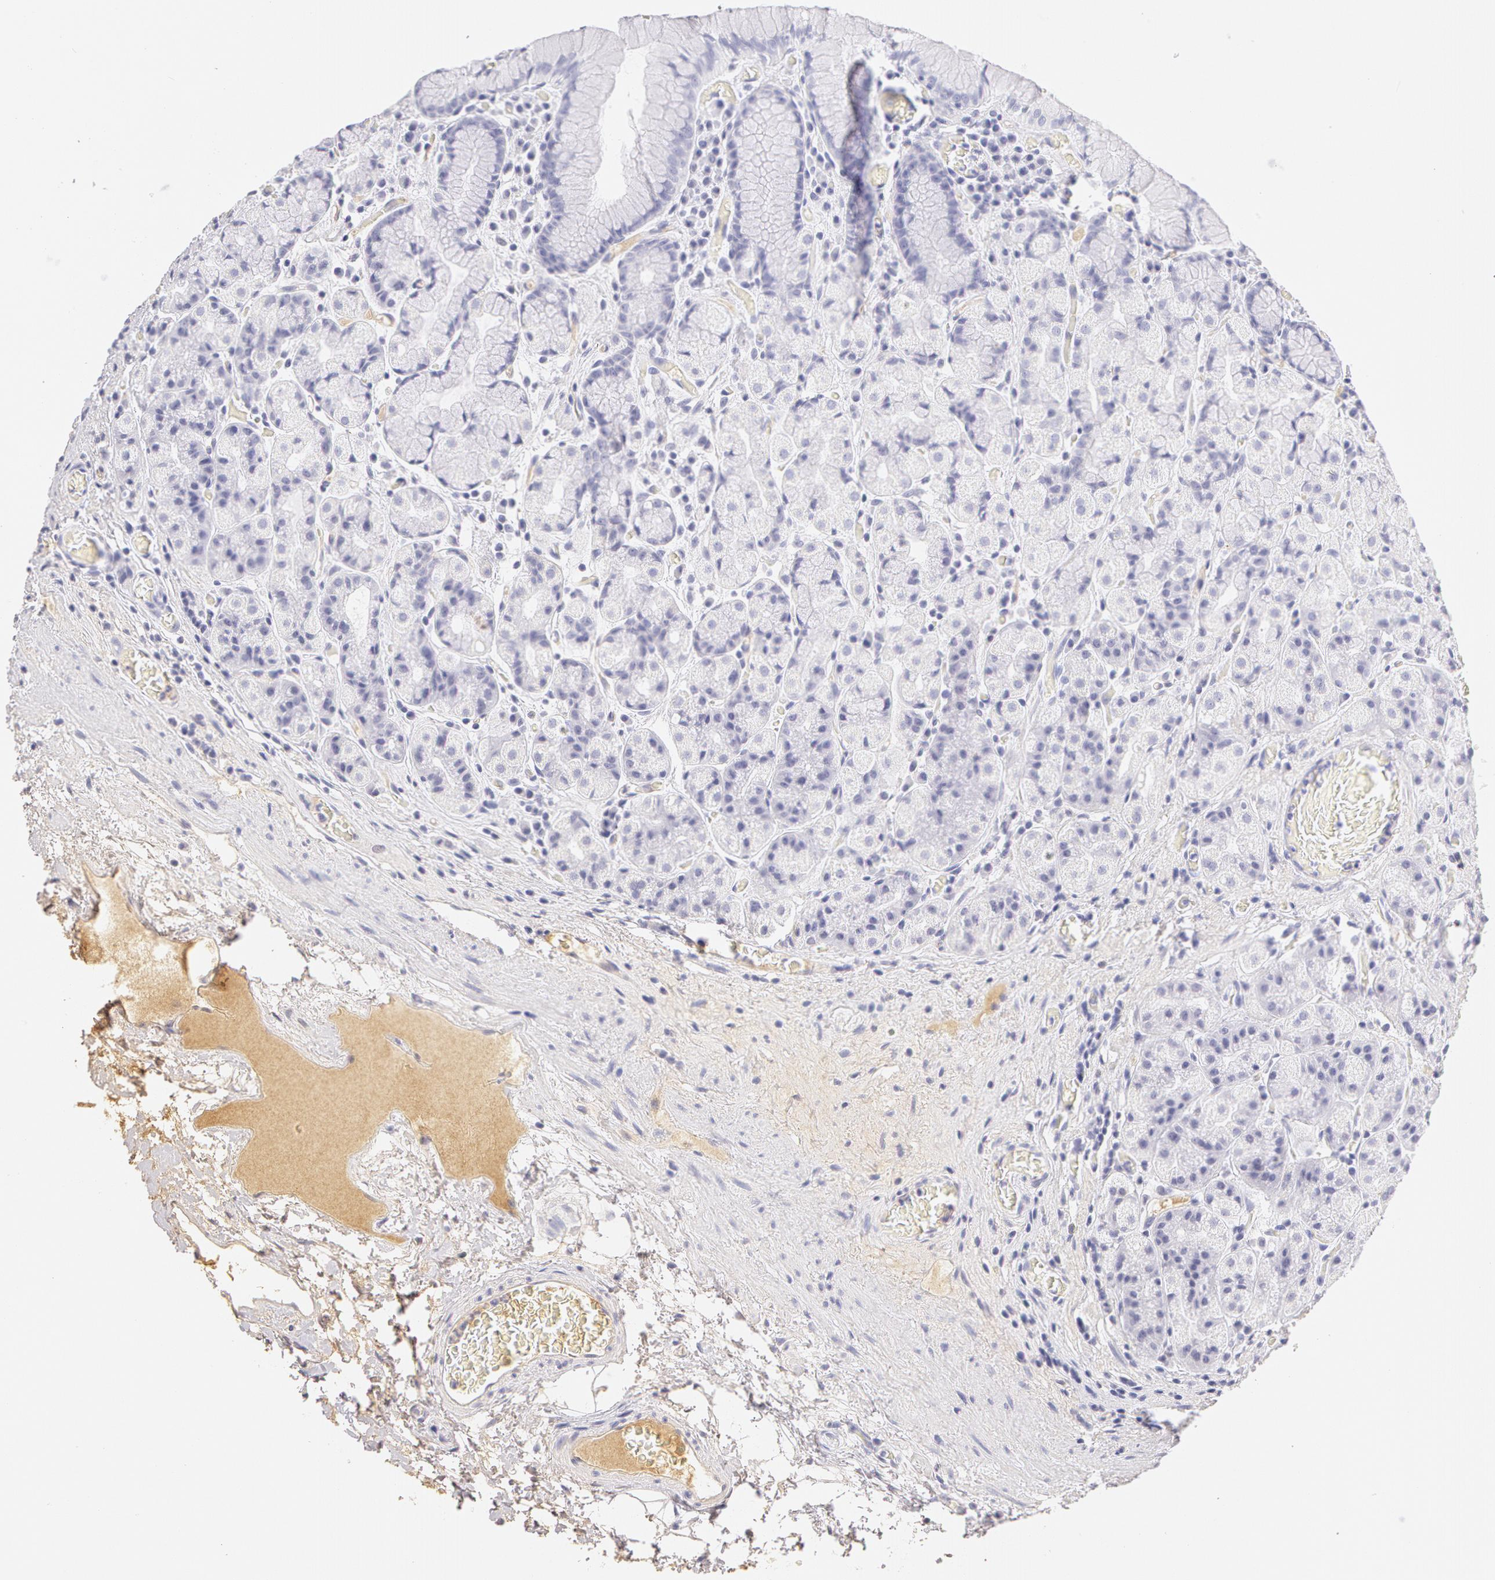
{"staining": {"intensity": "negative", "quantity": "none", "location": "none"}, "tissue": "stomach", "cell_type": "Glandular cells", "image_type": "normal", "snomed": [{"axis": "morphology", "description": "Normal tissue, NOS"}, {"axis": "topography", "description": "Stomach, lower"}], "caption": "The image reveals no significant positivity in glandular cells of stomach. Nuclei are stained in blue.", "gene": "AHSG", "patient": {"sex": "male", "age": 58}}